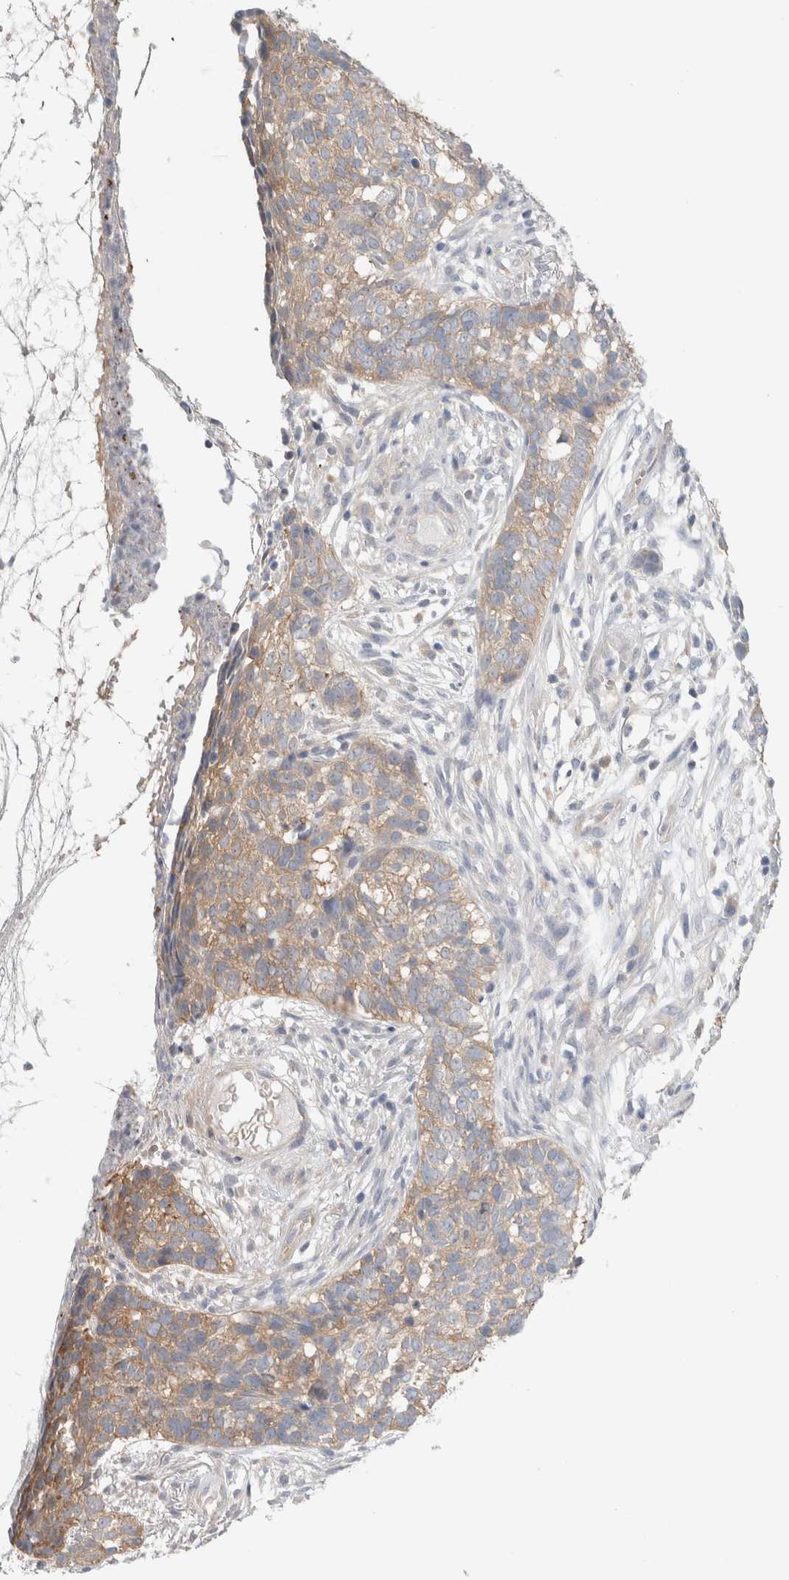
{"staining": {"intensity": "moderate", "quantity": ">75%", "location": "cytoplasmic/membranous"}, "tissue": "skin cancer", "cell_type": "Tumor cells", "image_type": "cancer", "snomed": [{"axis": "morphology", "description": "Basal cell carcinoma"}, {"axis": "topography", "description": "Skin"}], "caption": "Brown immunohistochemical staining in human basal cell carcinoma (skin) reveals moderate cytoplasmic/membranous staining in approximately >75% of tumor cells. The staining was performed using DAB, with brown indicating positive protein expression. Nuclei are stained blue with hematoxylin.", "gene": "NDOR1", "patient": {"sex": "male", "age": 85}}